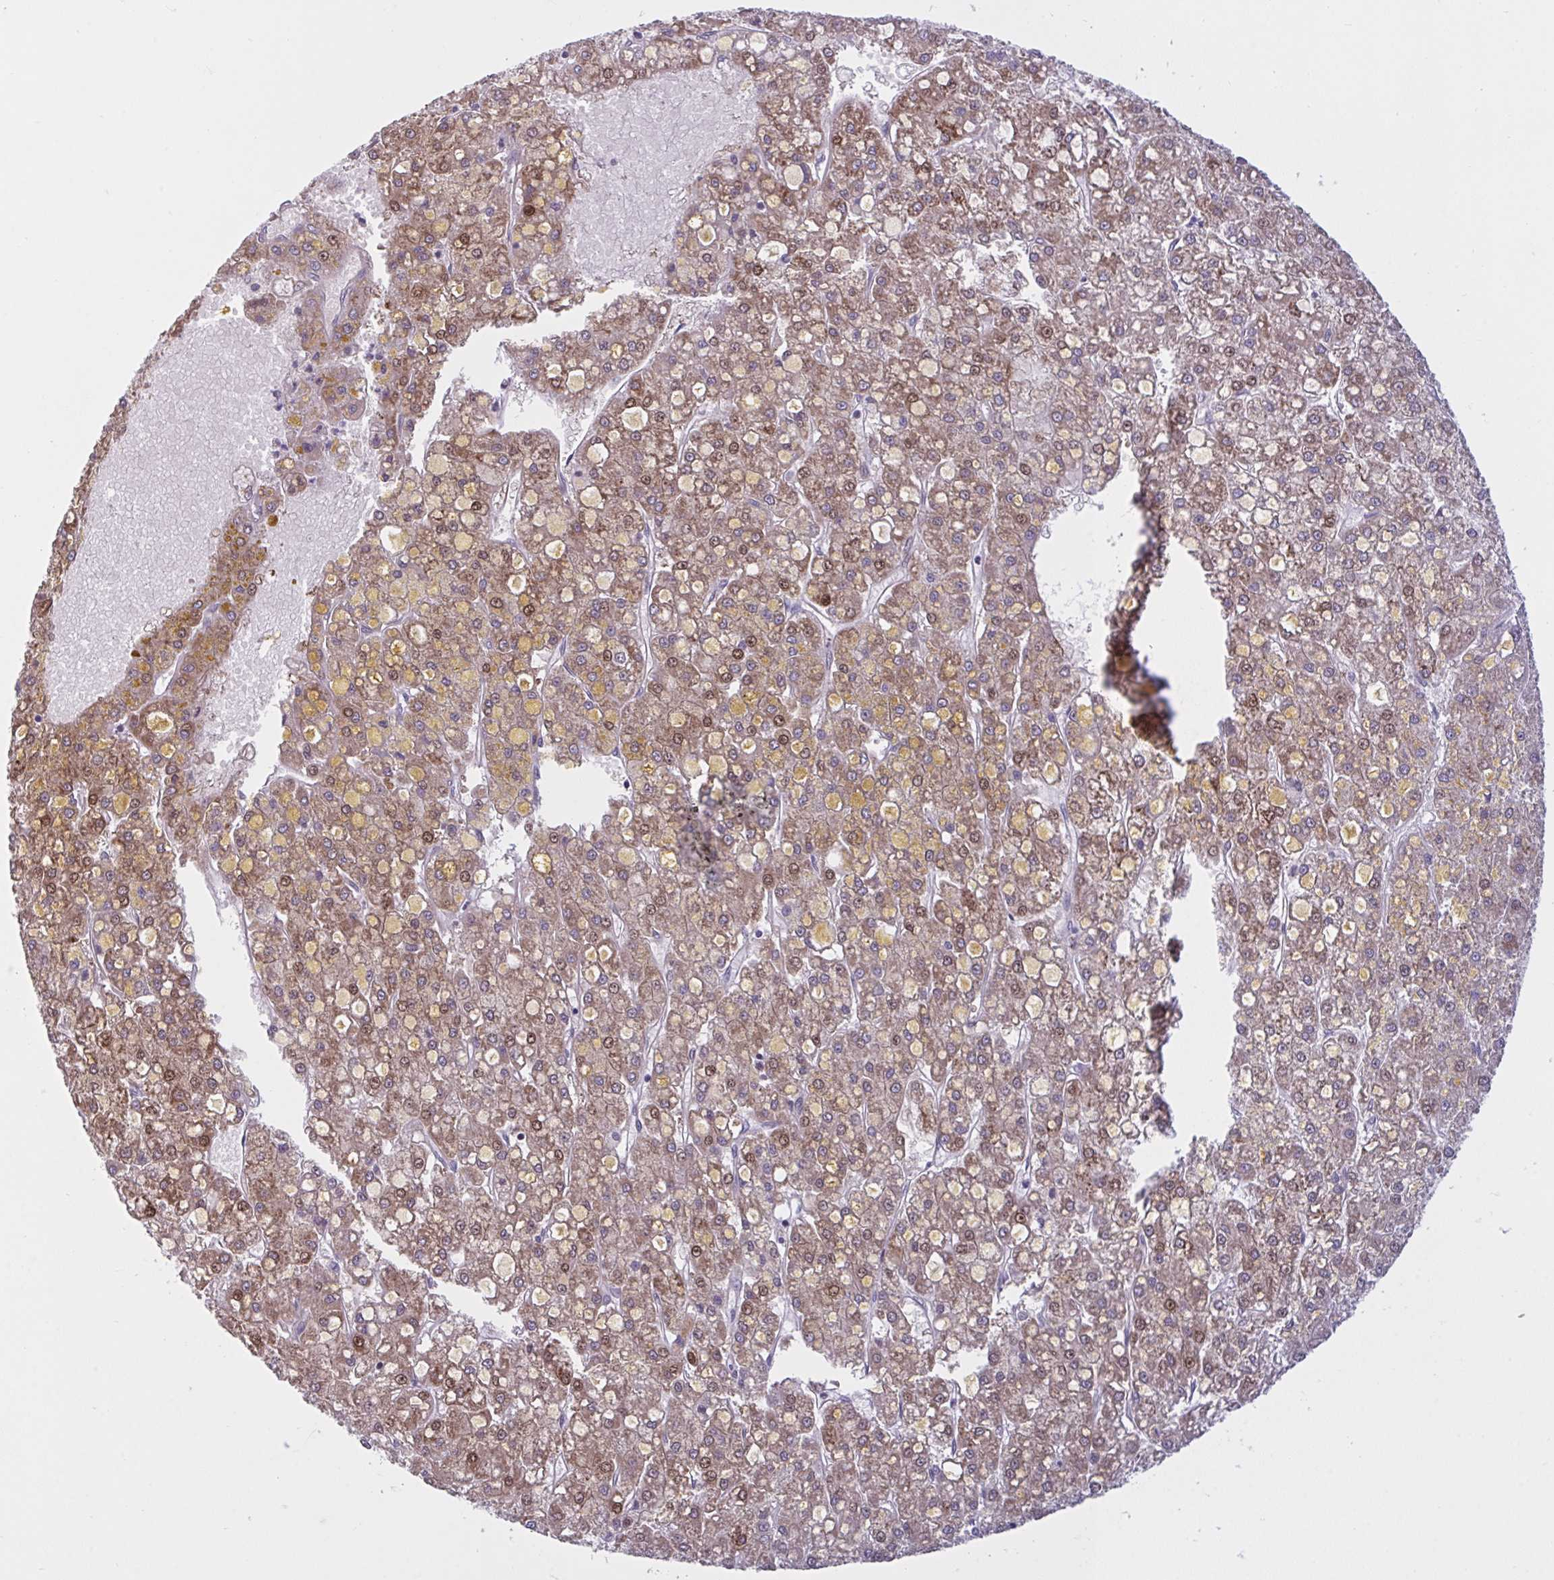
{"staining": {"intensity": "moderate", "quantity": ">75%", "location": "cytoplasmic/membranous,nuclear"}, "tissue": "liver cancer", "cell_type": "Tumor cells", "image_type": "cancer", "snomed": [{"axis": "morphology", "description": "Carcinoma, Hepatocellular, NOS"}, {"axis": "topography", "description": "Liver"}], "caption": "Liver cancer (hepatocellular carcinoma) stained with immunohistochemistry (IHC) reveals moderate cytoplasmic/membranous and nuclear positivity in approximately >75% of tumor cells.", "gene": "VWC2", "patient": {"sex": "male", "age": 67}}